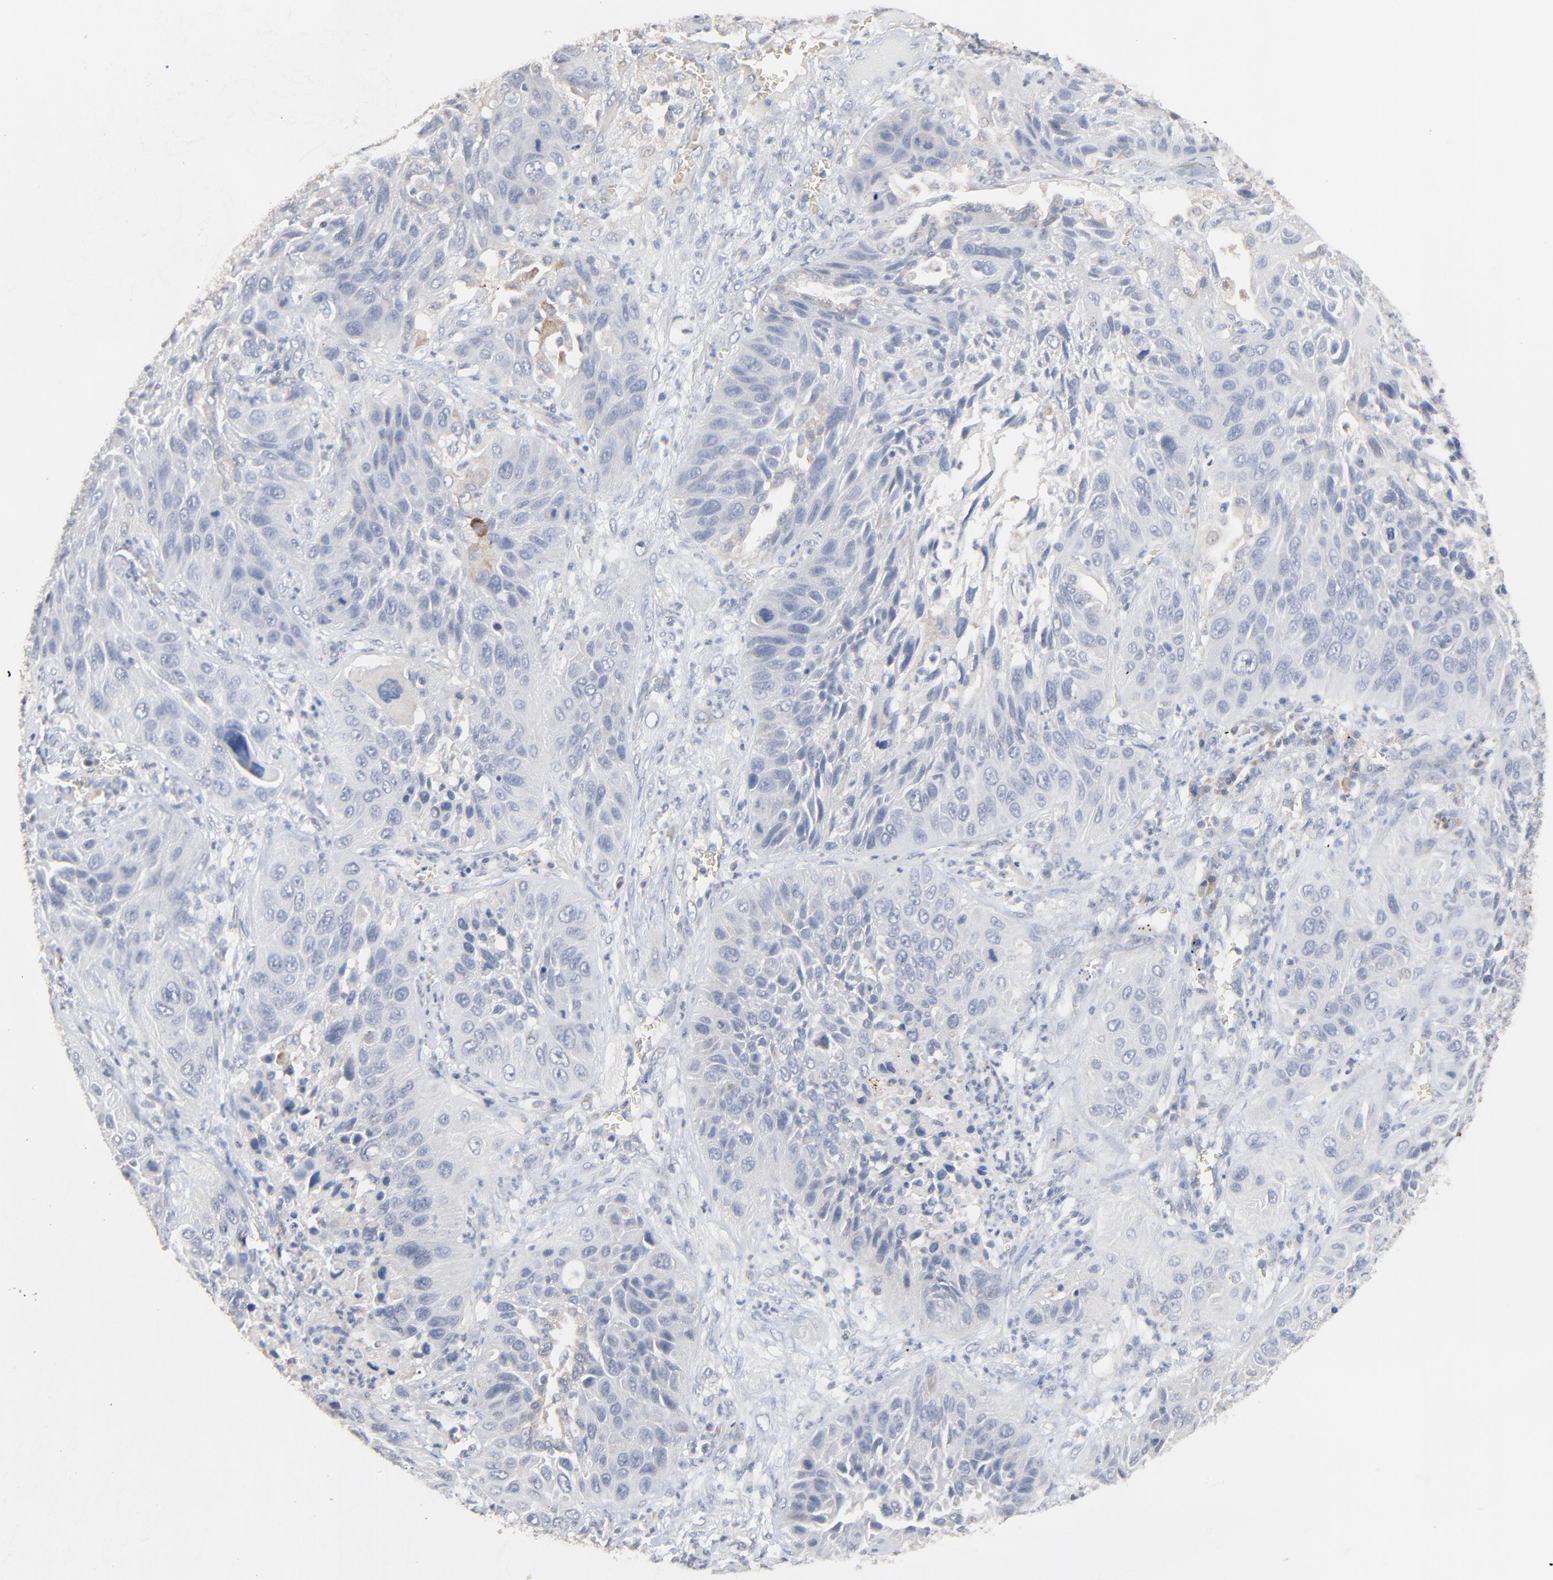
{"staining": {"intensity": "weak", "quantity": "<25%", "location": "cytoplasmic/membranous"}, "tissue": "lung cancer", "cell_type": "Tumor cells", "image_type": "cancer", "snomed": [{"axis": "morphology", "description": "Squamous cell carcinoma, NOS"}, {"axis": "topography", "description": "Lung"}], "caption": "Immunohistochemistry (IHC) of lung cancer demonstrates no staining in tumor cells.", "gene": "FANCB", "patient": {"sex": "female", "age": 76}}